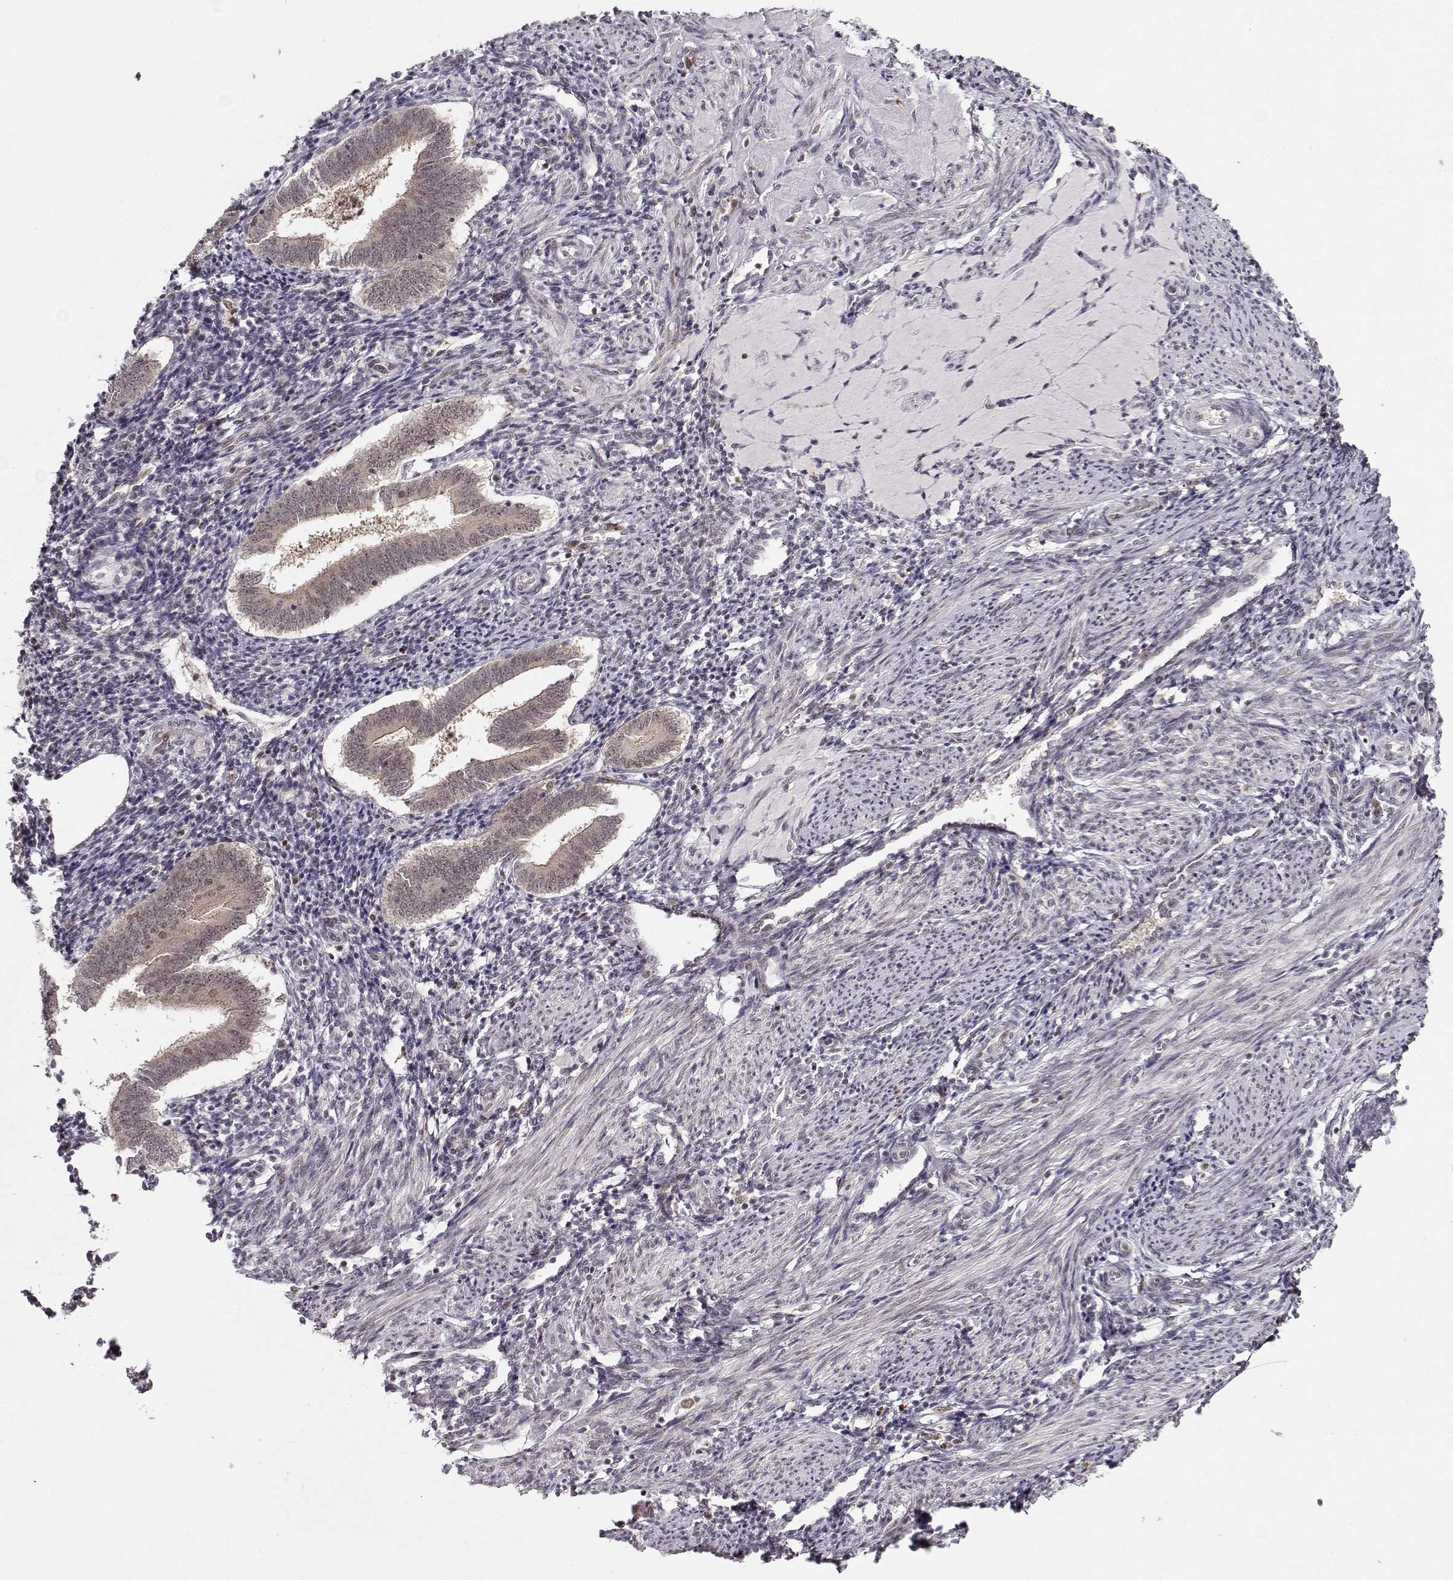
{"staining": {"intensity": "moderate", "quantity": "<25%", "location": "nuclear"}, "tissue": "endometrium", "cell_type": "Cells in endometrial stroma", "image_type": "normal", "snomed": [{"axis": "morphology", "description": "Normal tissue, NOS"}, {"axis": "topography", "description": "Endometrium"}], "caption": "A low amount of moderate nuclear expression is identified in approximately <25% of cells in endometrial stroma in normal endometrium.", "gene": "CSNK2A1", "patient": {"sex": "female", "age": 25}}